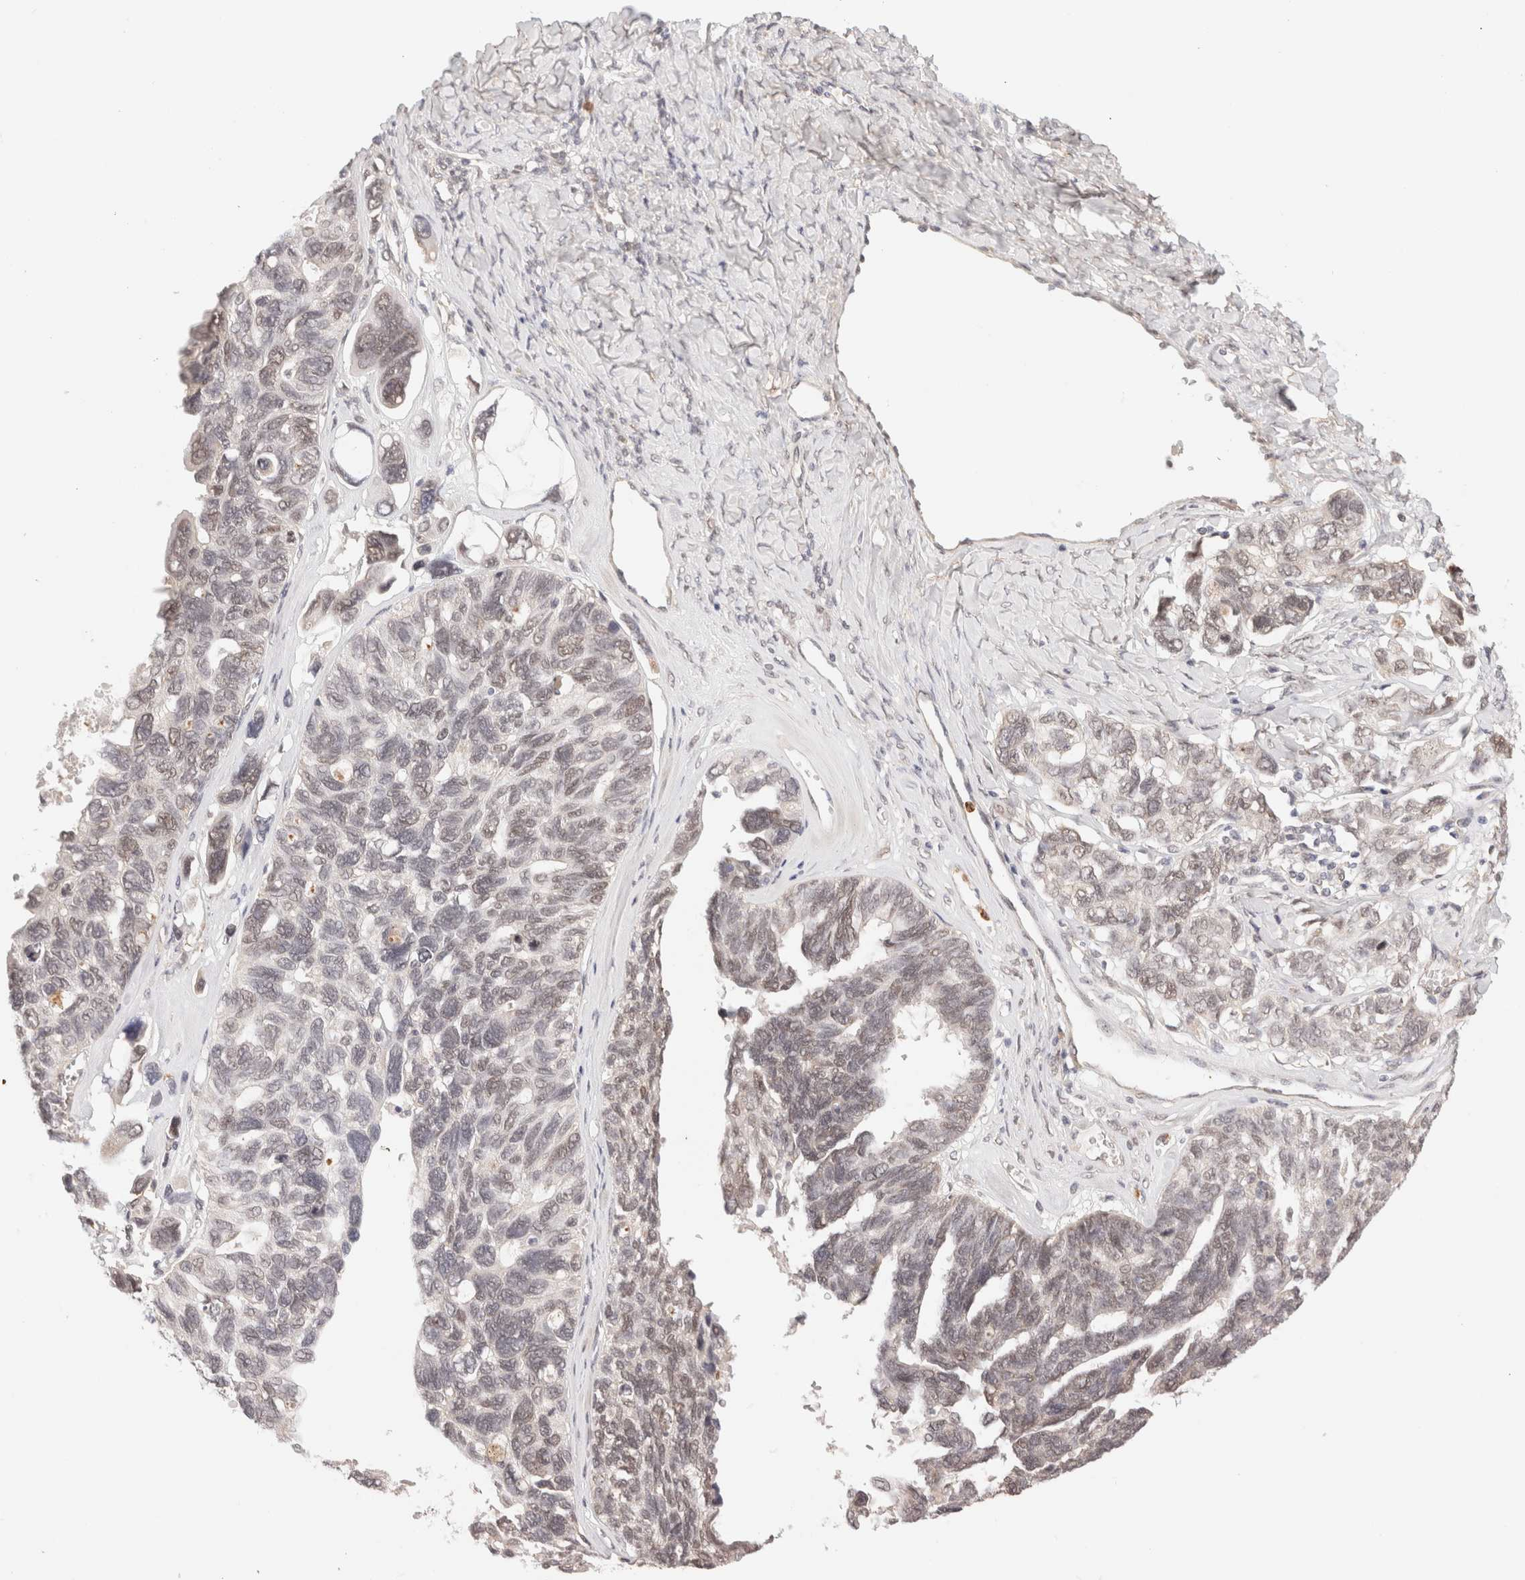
{"staining": {"intensity": "weak", "quantity": "<25%", "location": "cytoplasmic/membranous,nuclear"}, "tissue": "ovarian cancer", "cell_type": "Tumor cells", "image_type": "cancer", "snomed": [{"axis": "morphology", "description": "Cystadenocarcinoma, serous, NOS"}, {"axis": "topography", "description": "Ovary"}], "caption": "Ovarian cancer was stained to show a protein in brown. There is no significant positivity in tumor cells. (Brightfield microscopy of DAB (3,3'-diaminobenzidine) immunohistochemistry (IHC) at high magnification).", "gene": "BRPF3", "patient": {"sex": "female", "age": 79}}